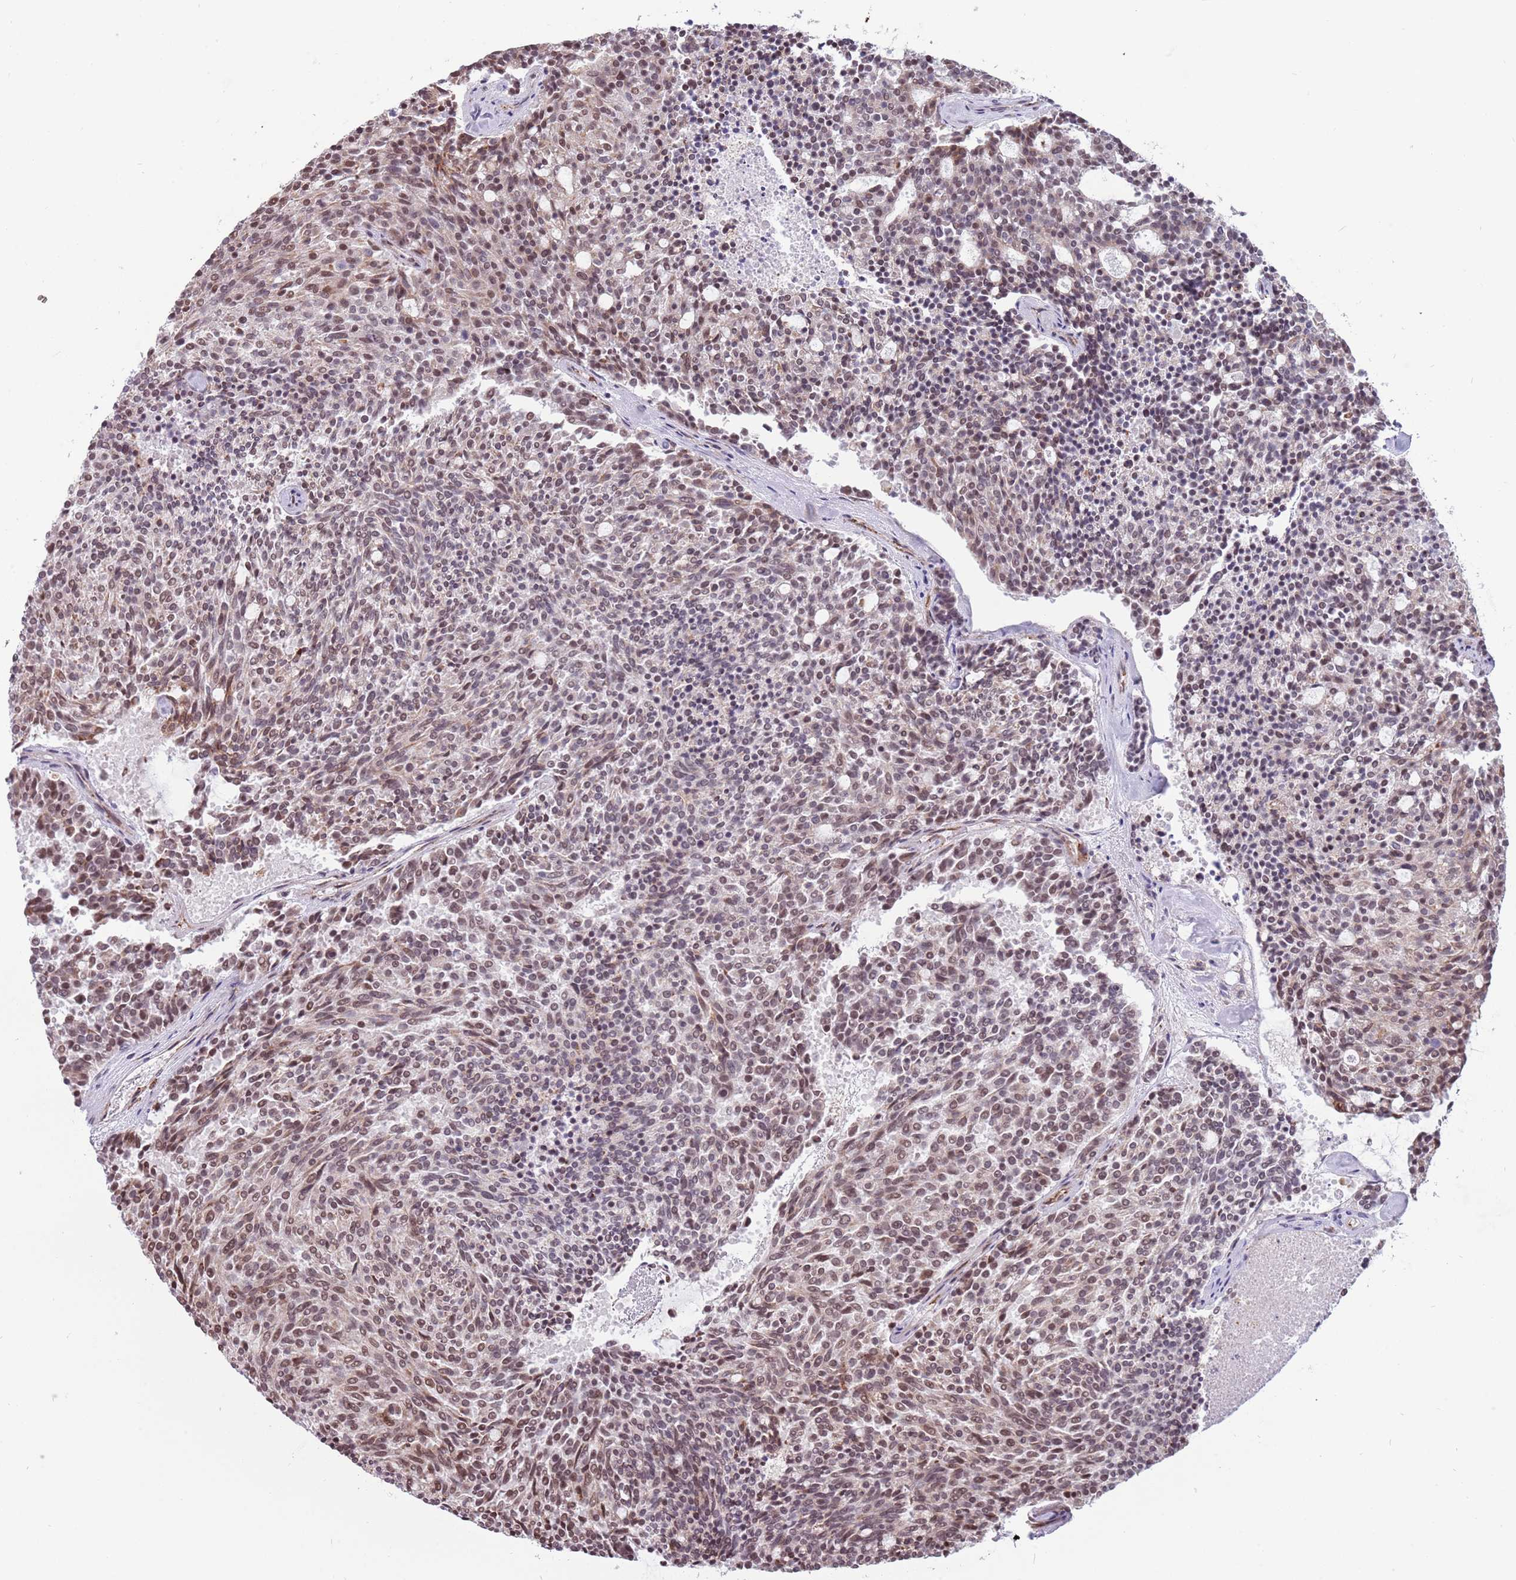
{"staining": {"intensity": "moderate", "quantity": "25%-75%", "location": "nuclear"}, "tissue": "carcinoid", "cell_type": "Tumor cells", "image_type": "cancer", "snomed": [{"axis": "morphology", "description": "Carcinoid, malignant, NOS"}, {"axis": "topography", "description": "Pancreas"}], "caption": "DAB immunohistochemical staining of human malignant carcinoid shows moderate nuclear protein positivity in approximately 25%-75% of tumor cells.", "gene": "BARD1", "patient": {"sex": "female", "age": 54}}